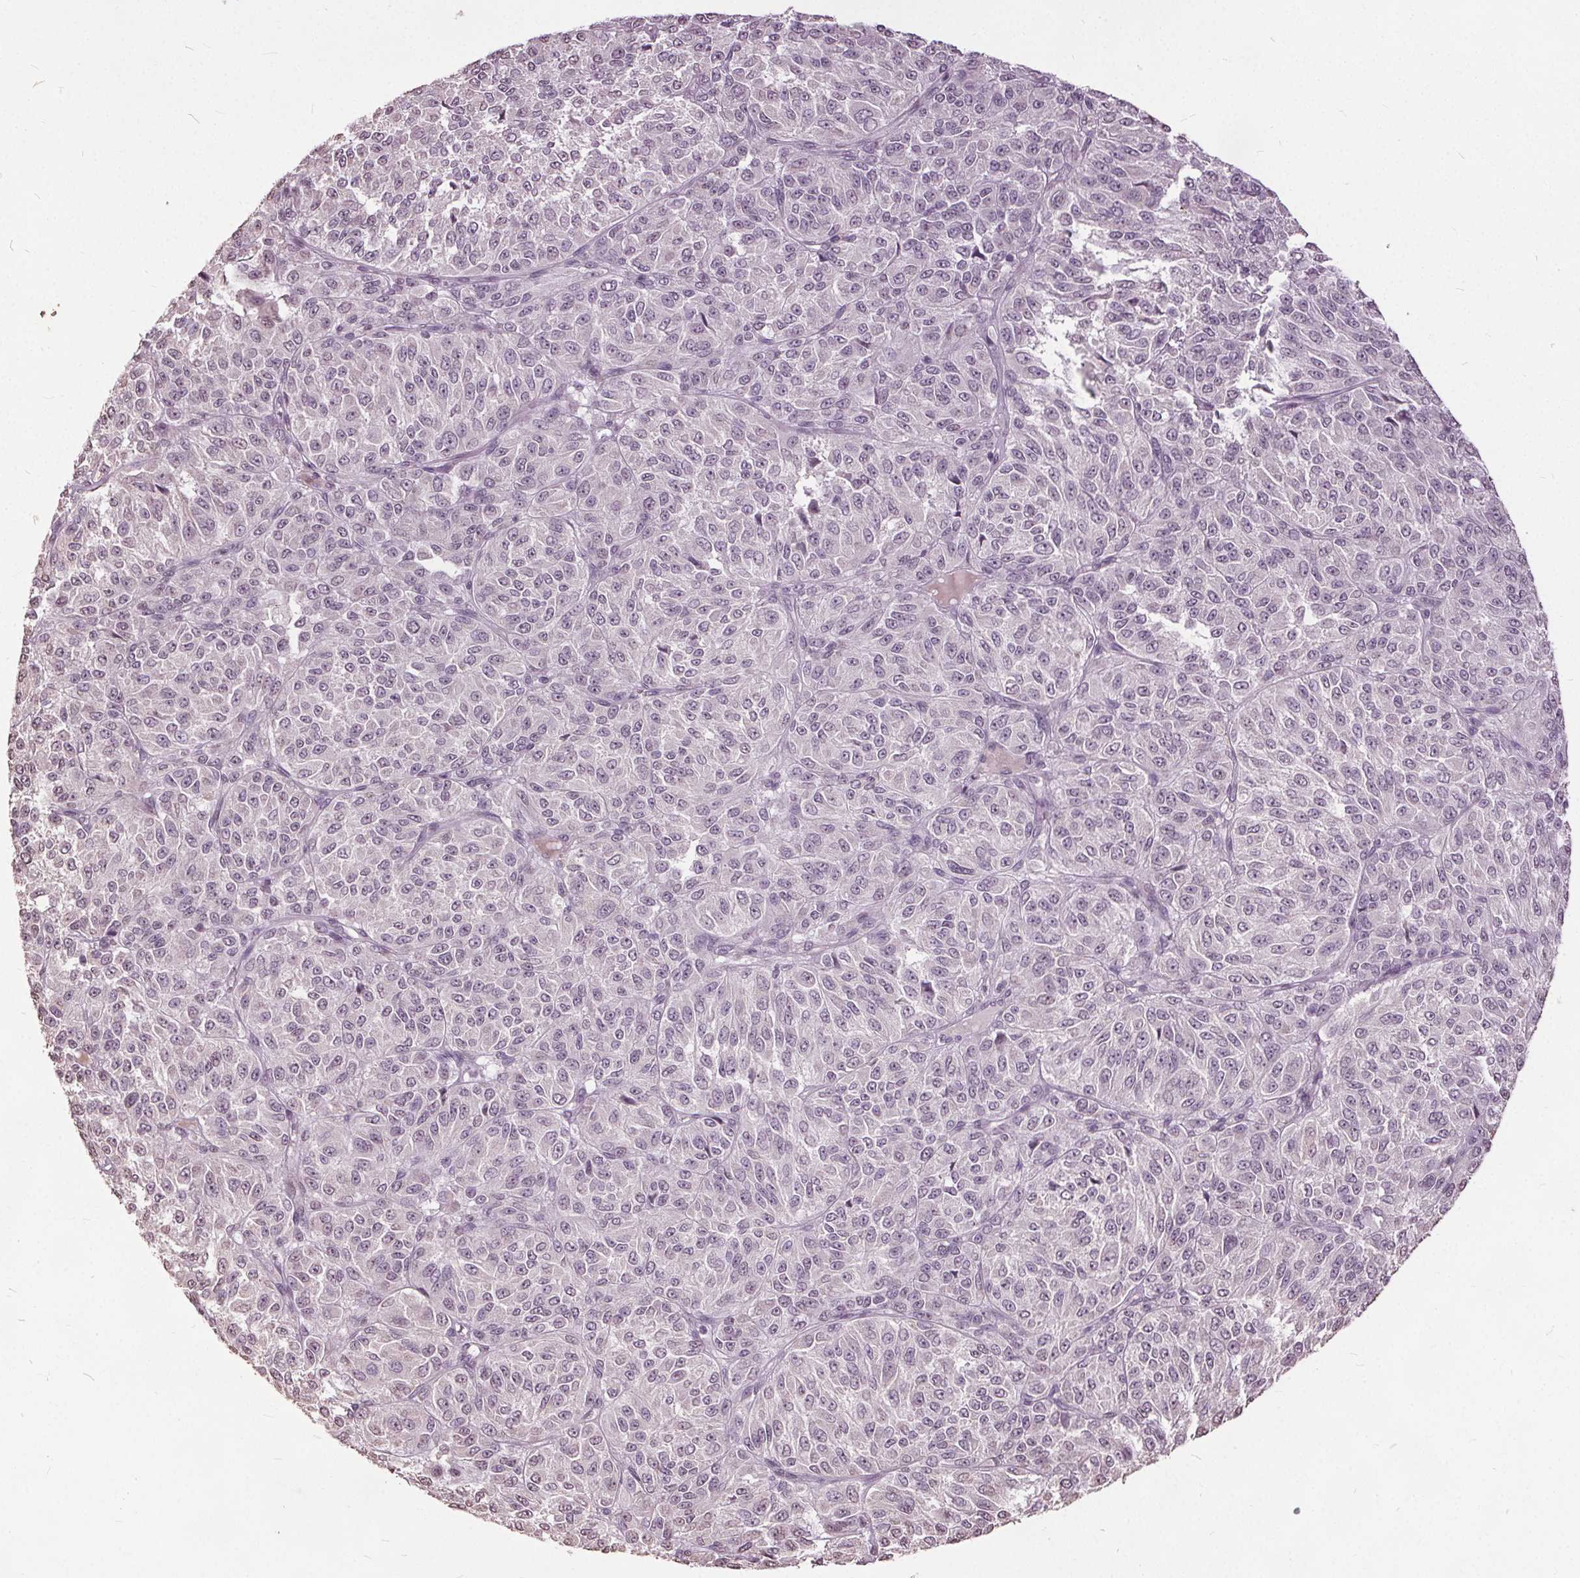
{"staining": {"intensity": "negative", "quantity": "none", "location": "none"}, "tissue": "melanoma", "cell_type": "Tumor cells", "image_type": "cancer", "snomed": [{"axis": "morphology", "description": "Malignant melanoma, Metastatic site"}, {"axis": "topography", "description": "Brain"}], "caption": "IHC photomicrograph of neoplastic tissue: human malignant melanoma (metastatic site) stained with DAB reveals no significant protein expression in tumor cells.", "gene": "CXCL16", "patient": {"sex": "female", "age": 56}}